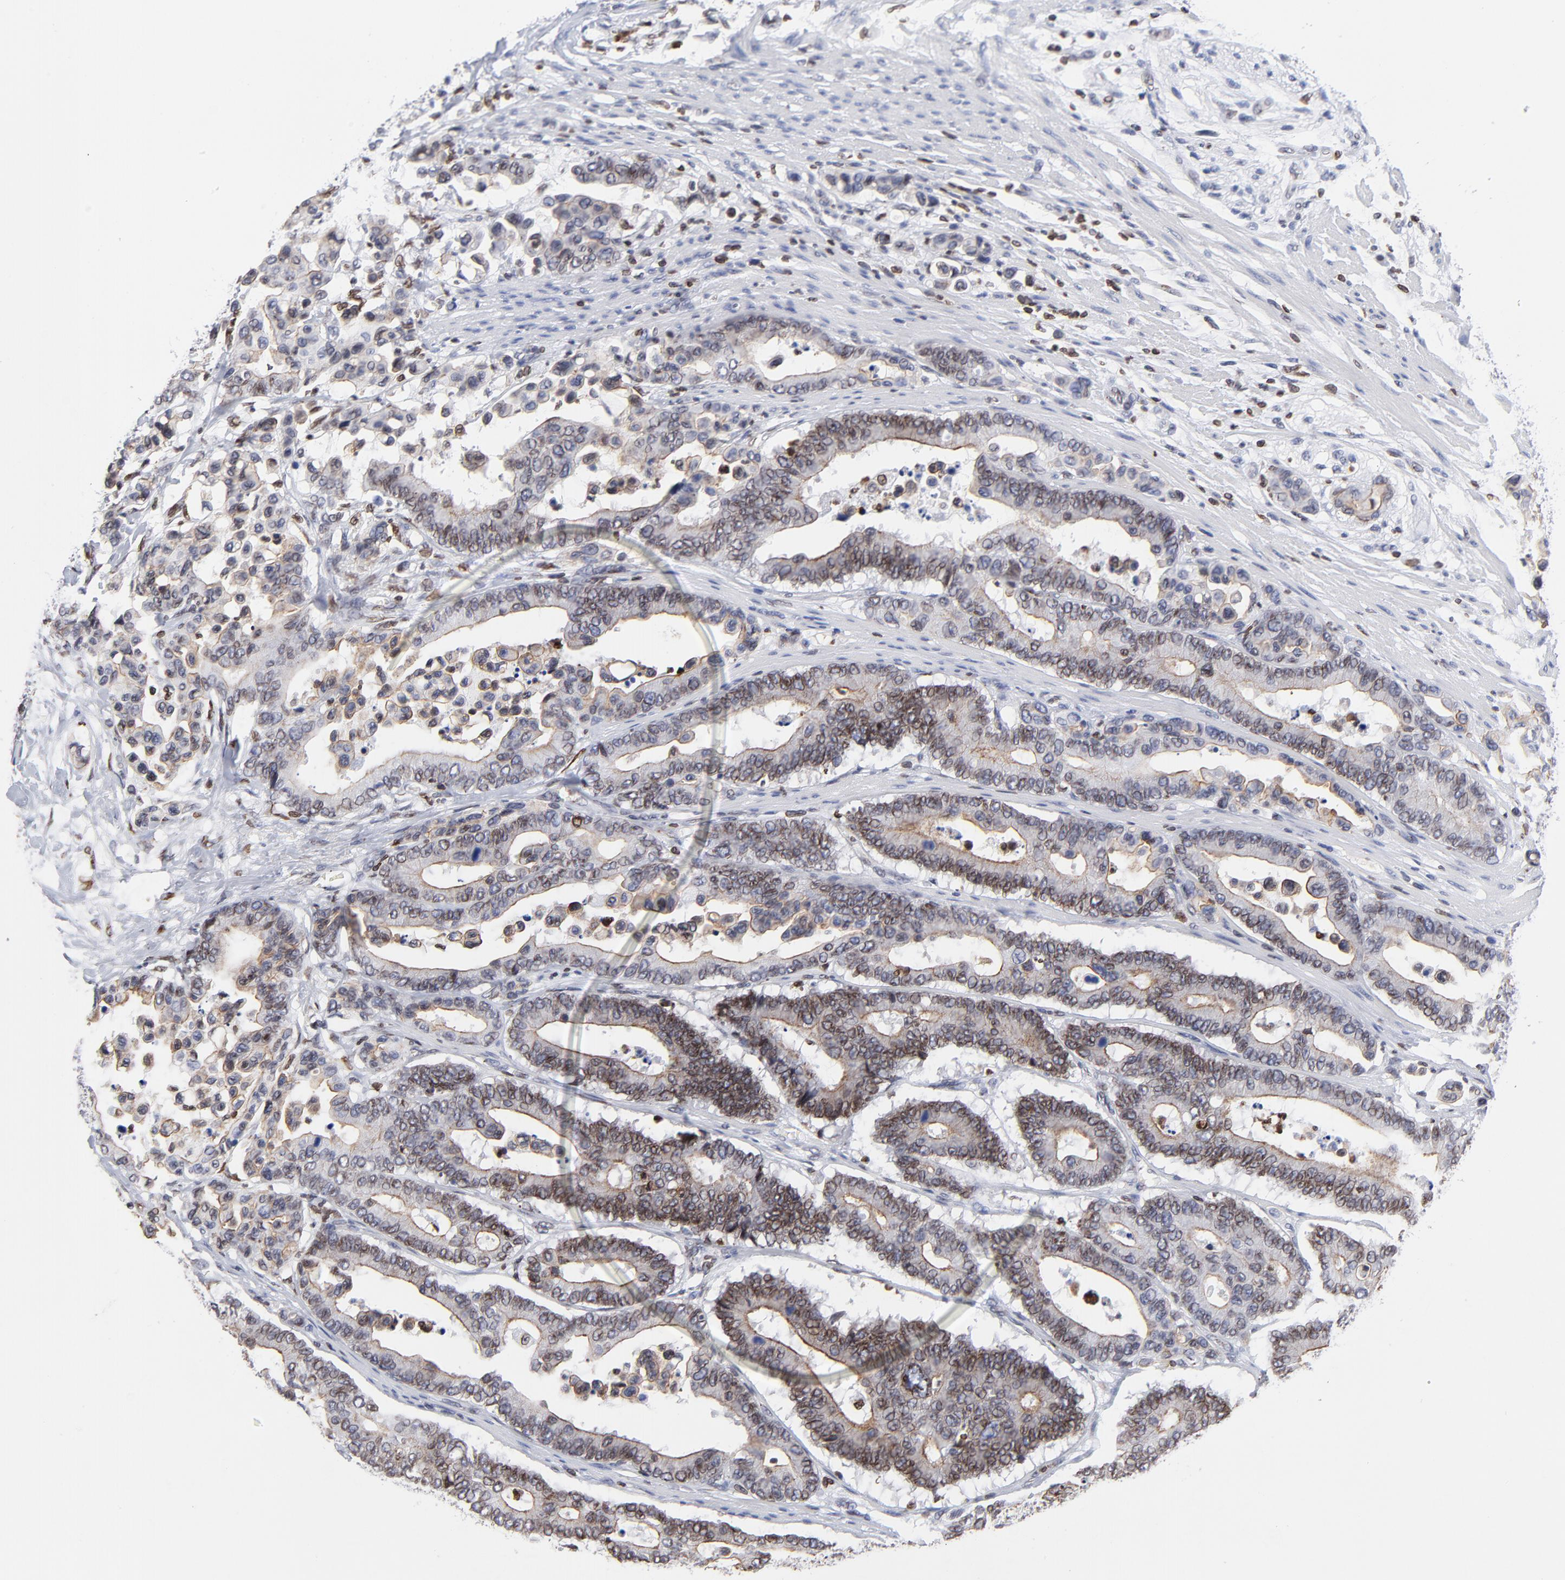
{"staining": {"intensity": "moderate", "quantity": "25%-75%", "location": "cytoplasmic/membranous,nuclear"}, "tissue": "colorectal cancer", "cell_type": "Tumor cells", "image_type": "cancer", "snomed": [{"axis": "morphology", "description": "Normal tissue, NOS"}, {"axis": "morphology", "description": "Adenocarcinoma, NOS"}, {"axis": "topography", "description": "Colon"}], "caption": "Moderate cytoplasmic/membranous and nuclear expression for a protein is identified in about 25%-75% of tumor cells of colorectal cancer (adenocarcinoma) using immunohistochemistry (IHC).", "gene": "THAP7", "patient": {"sex": "male", "age": 82}}